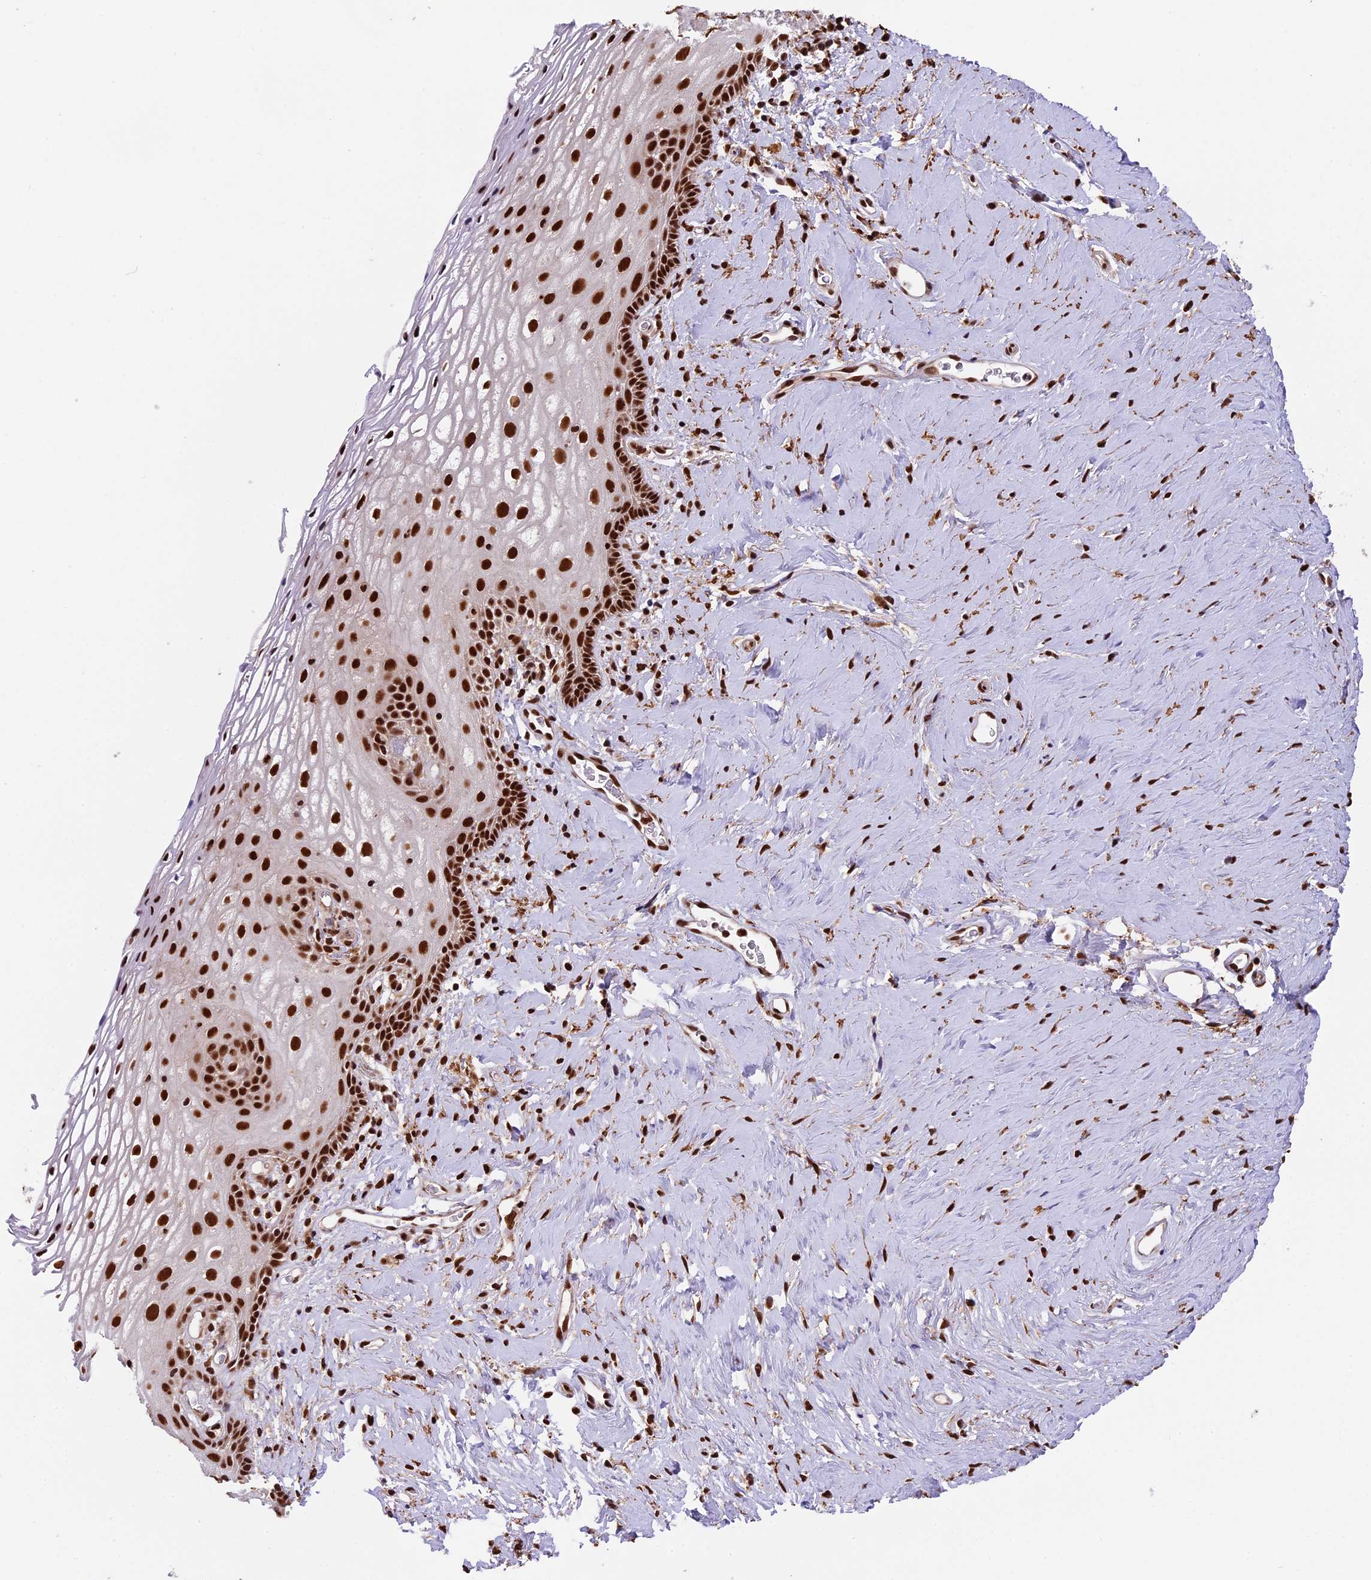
{"staining": {"intensity": "strong", "quantity": ">75%", "location": "nuclear"}, "tissue": "vagina", "cell_type": "Squamous epithelial cells", "image_type": "normal", "snomed": [{"axis": "morphology", "description": "Normal tissue, NOS"}, {"axis": "morphology", "description": "Adenocarcinoma, NOS"}, {"axis": "topography", "description": "Rectum"}, {"axis": "topography", "description": "Vagina"}], "caption": "Protein staining shows strong nuclear positivity in approximately >75% of squamous epithelial cells in unremarkable vagina.", "gene": "RAMACL", "patient": {"sex": "female", "age": 71}}